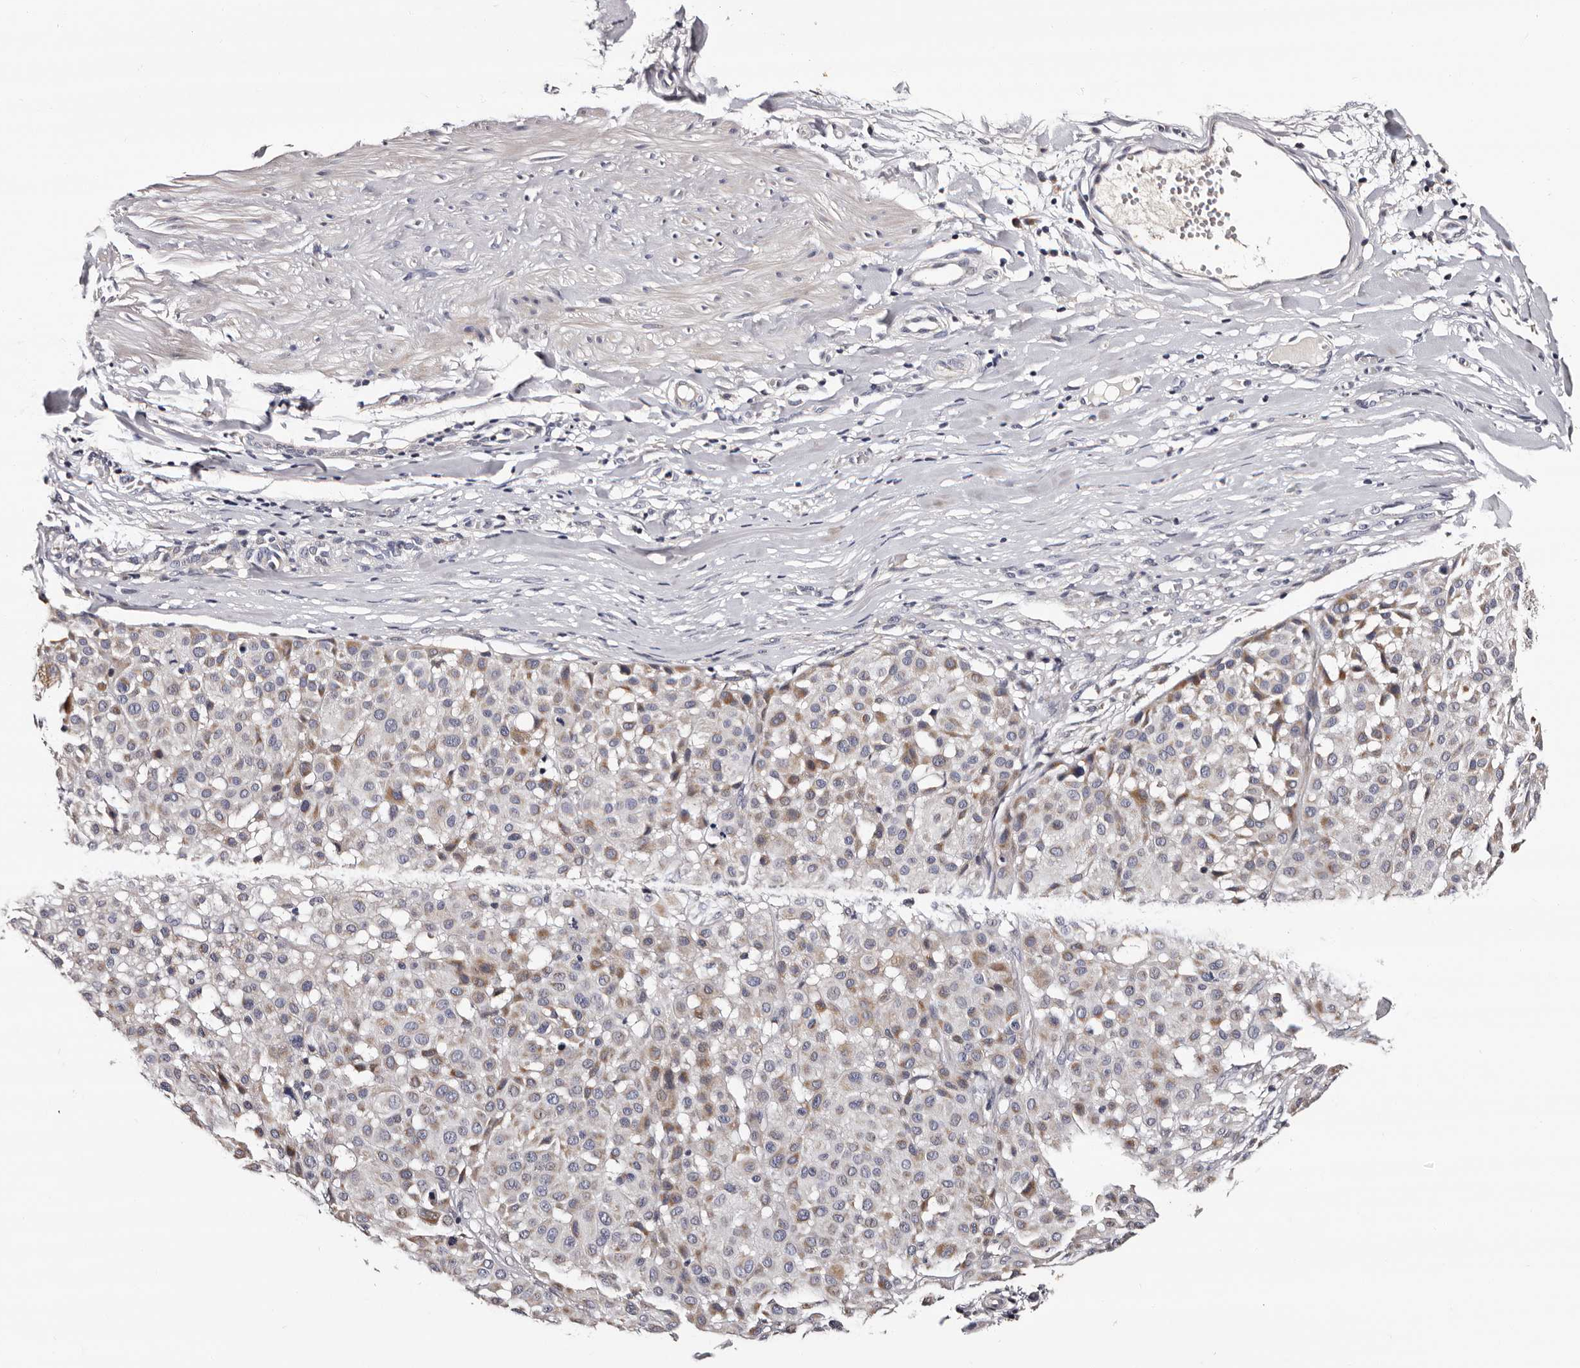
{"staining": {"intensity": "weak", "quantity": ">75%", "location": "cytoplasmic/membranous"}, "tissue": "melanoma", "cell_type": "Tumor cells", "image_type": "cancer", "snomed": [{"axis": "morphology", "description": "Malignant melanoma, Metastatic site"}, {"axis": "topography", "description": "Soft tissue"}], "caption": "IHC of human melanoma displays low levels of weak cytoplasmic/membranous staining in approximately >75% of tumor cells.", "gene": "TAF4B", "patient": {"sex": "male", "age": 41}}